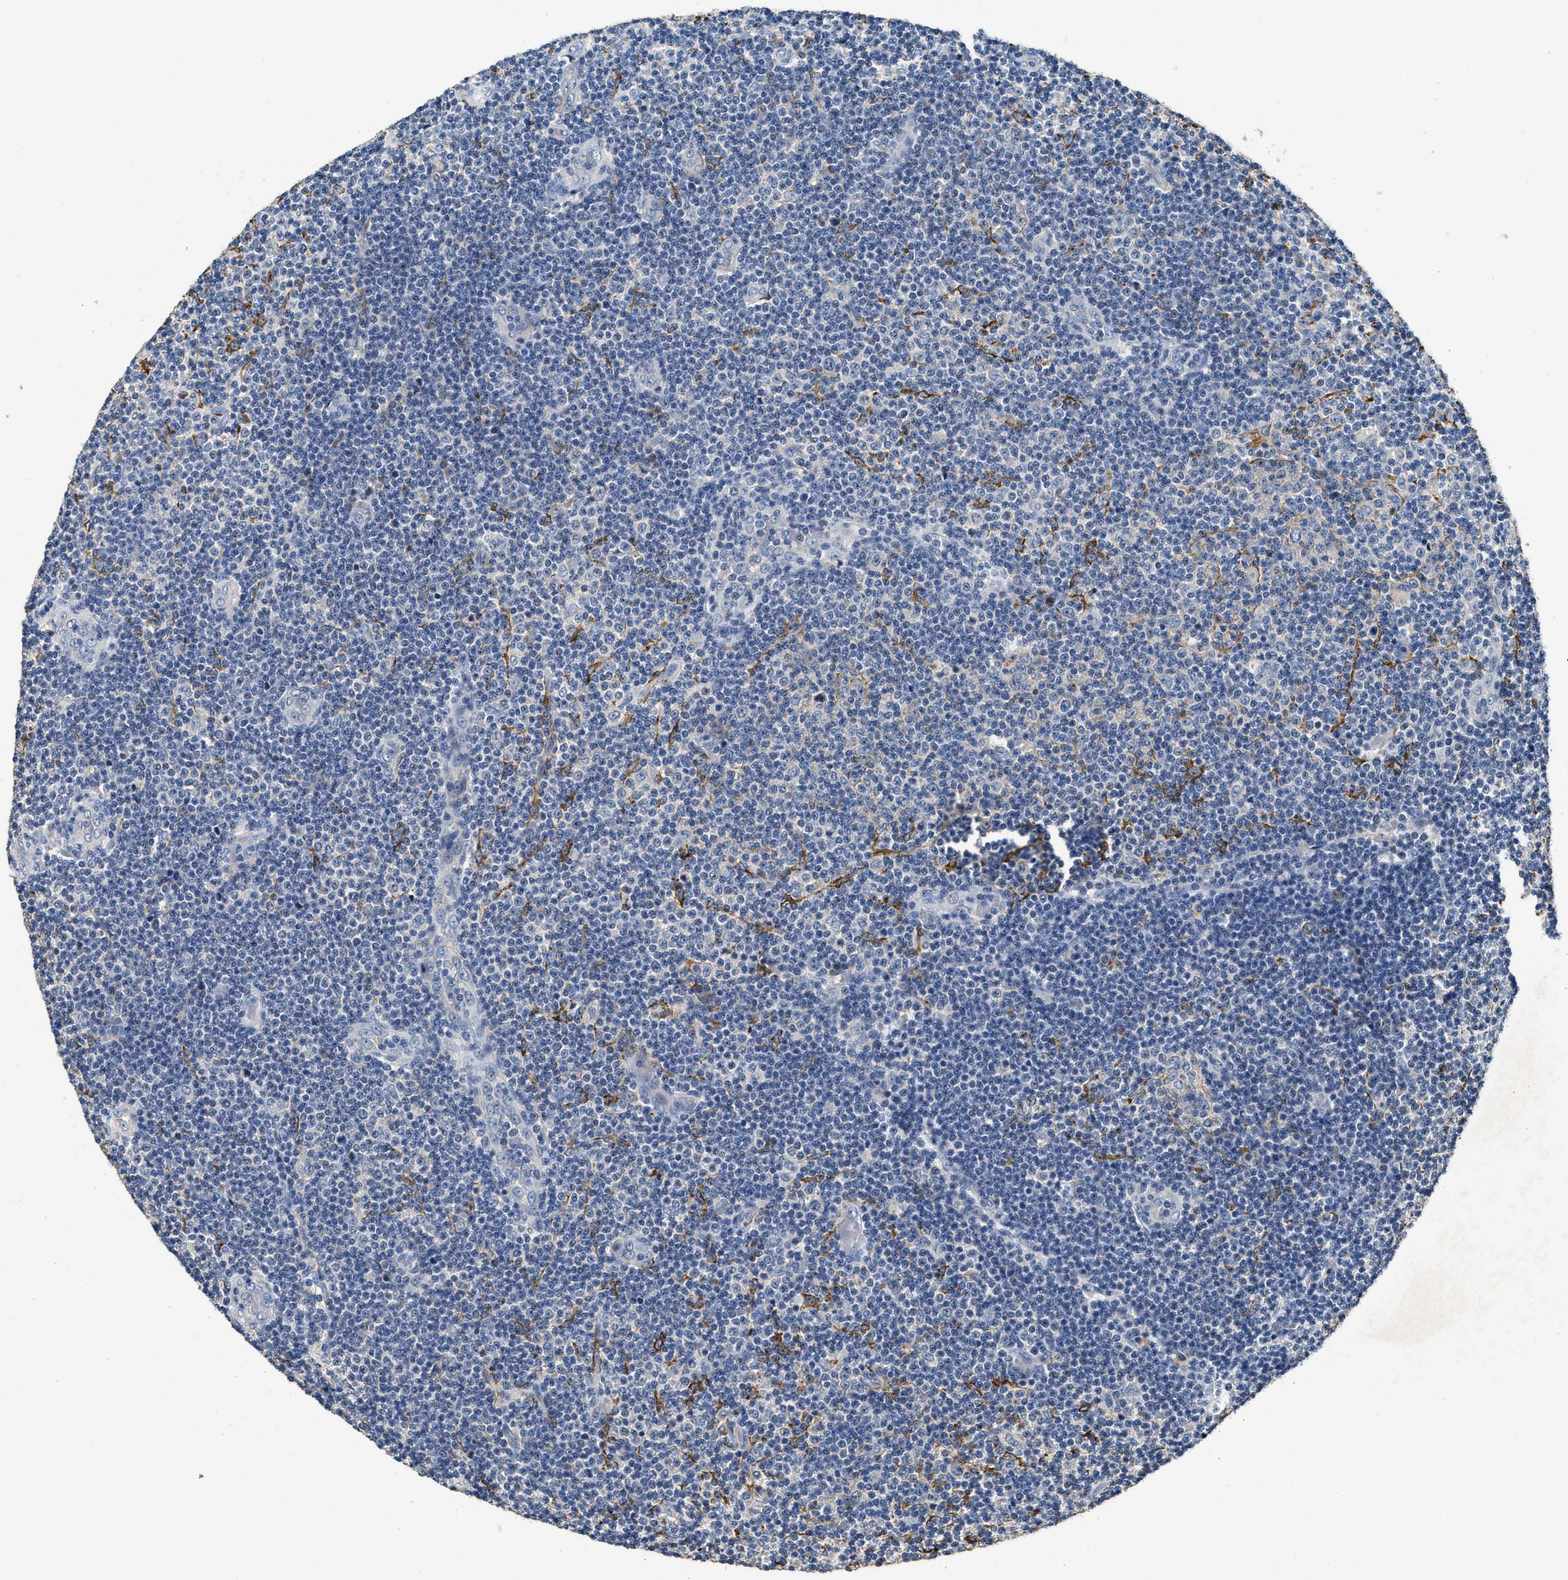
{"staining": {"intensity": "negative", "quantity": "none", "location": "none"}, "tissue": "lymphoma", "cell_type": "Tumor cells", "image_type": "cancer", "snomed": [{"axis": "morphology", "description": "Malignant lymphoma, non-Hodgkin's type, Low grade"}, {"axis": "topography", "description": "Lymph node"}], "caption": "Immunohistochemistry histopathology image of neoplastic tissue: human malignant lymphoma, non-Hodgkin's type (low-grade) stained with DAB demonstrates no significant protein expression in tumor cells.", "gene": "C3", "patient": {"sex": "male", "age": 83}}